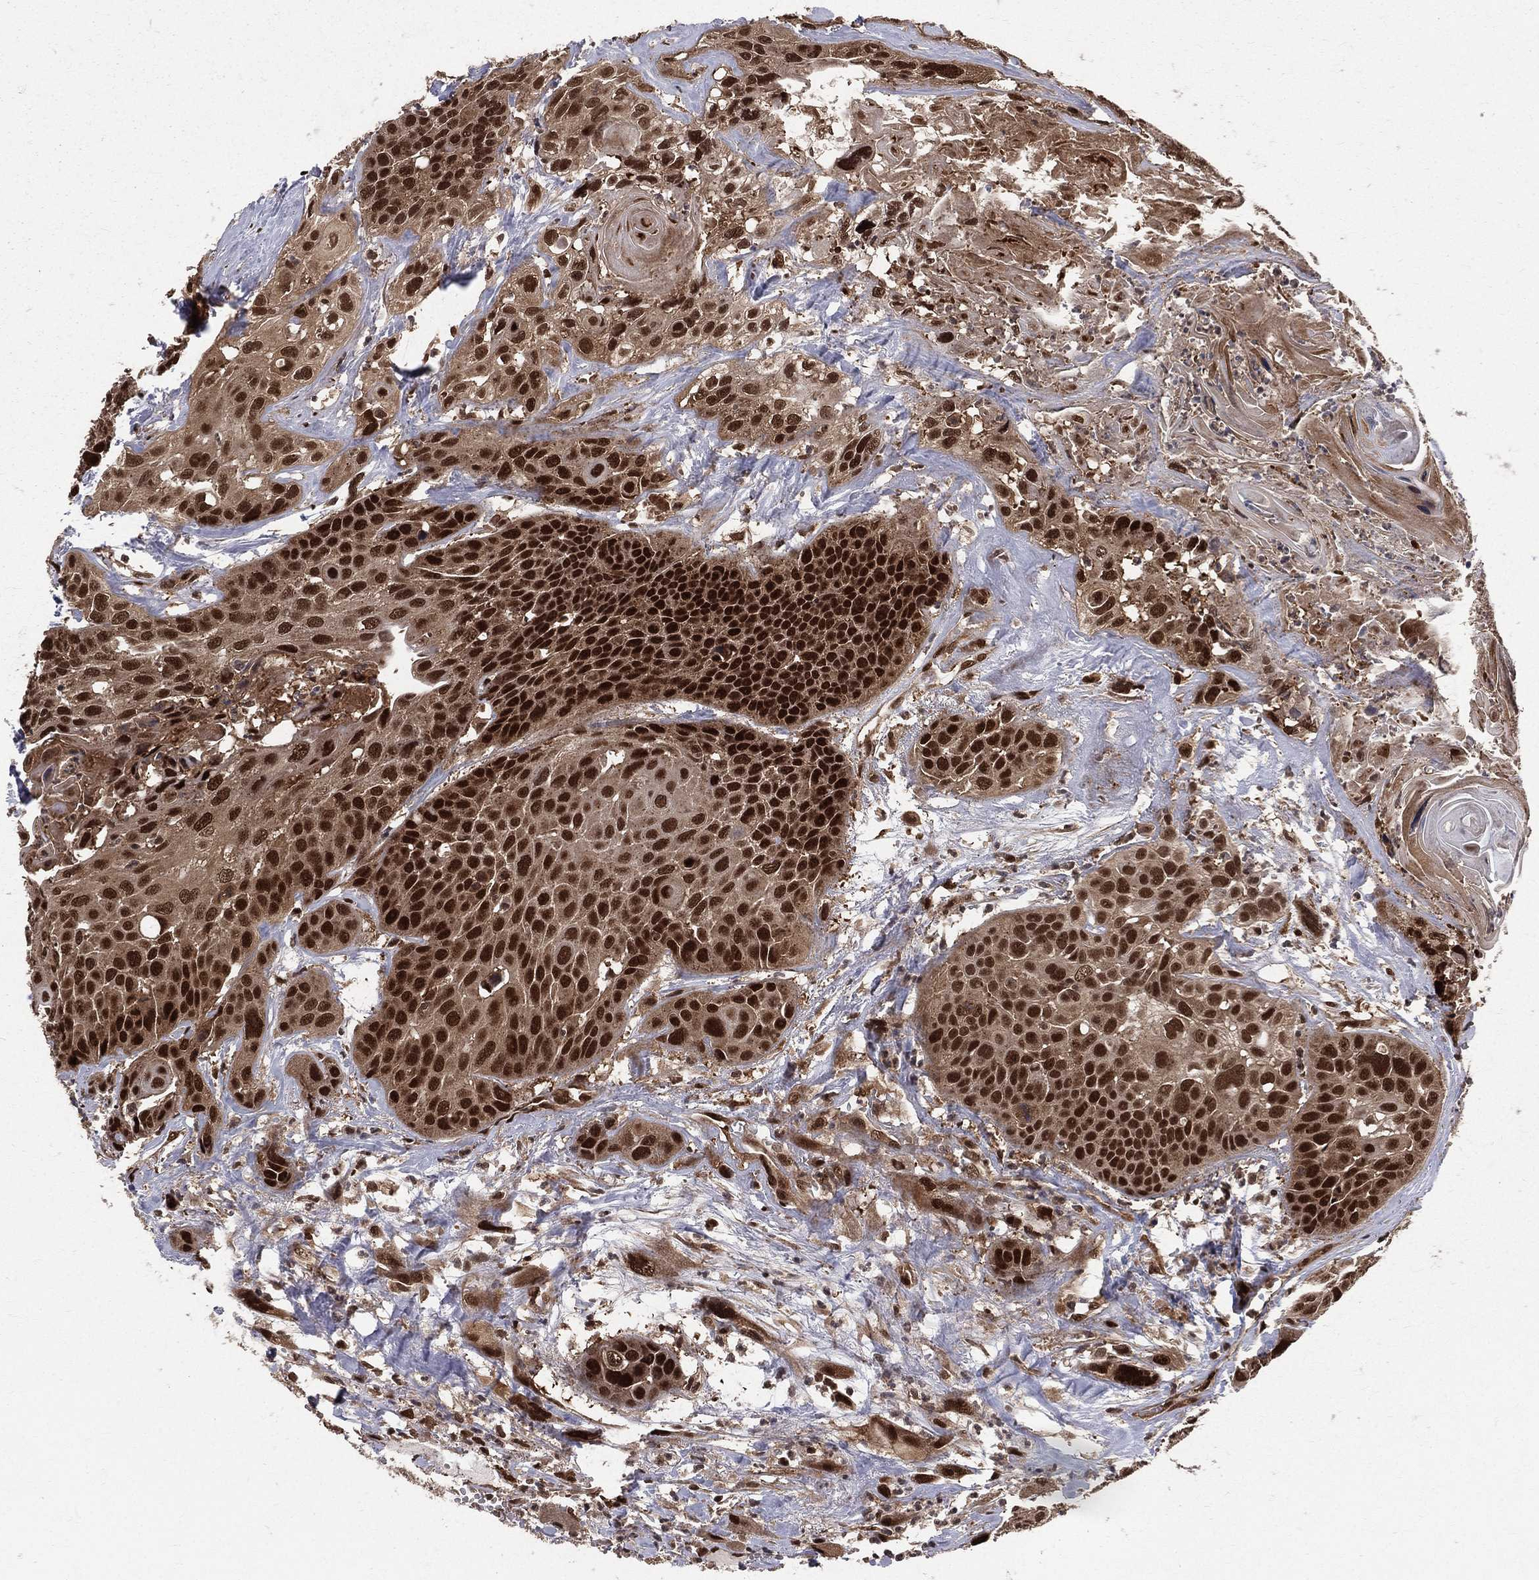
{"staining": {"intensity": "strong", "quantity": ">75%", "location": "nuclear"}, "tissue": "head and neck cancer", "cell_type": "Tumor cells", "image_type": "cancer", "snomed": [{"axis": "morphology", "description": "Squamous cell carcinoma, NOS"}, {"axis": "topography", "description": "Oral tissue"}, {"axis": "topography", "description": "Head-Neck"}], "caption": "Head and neck cancer stained with a brown dye reveals strong nuclear positive expression in about >75% of tumor cells.", "gene": "COPS4", "patient": {"sex": "male", "age": 56}}